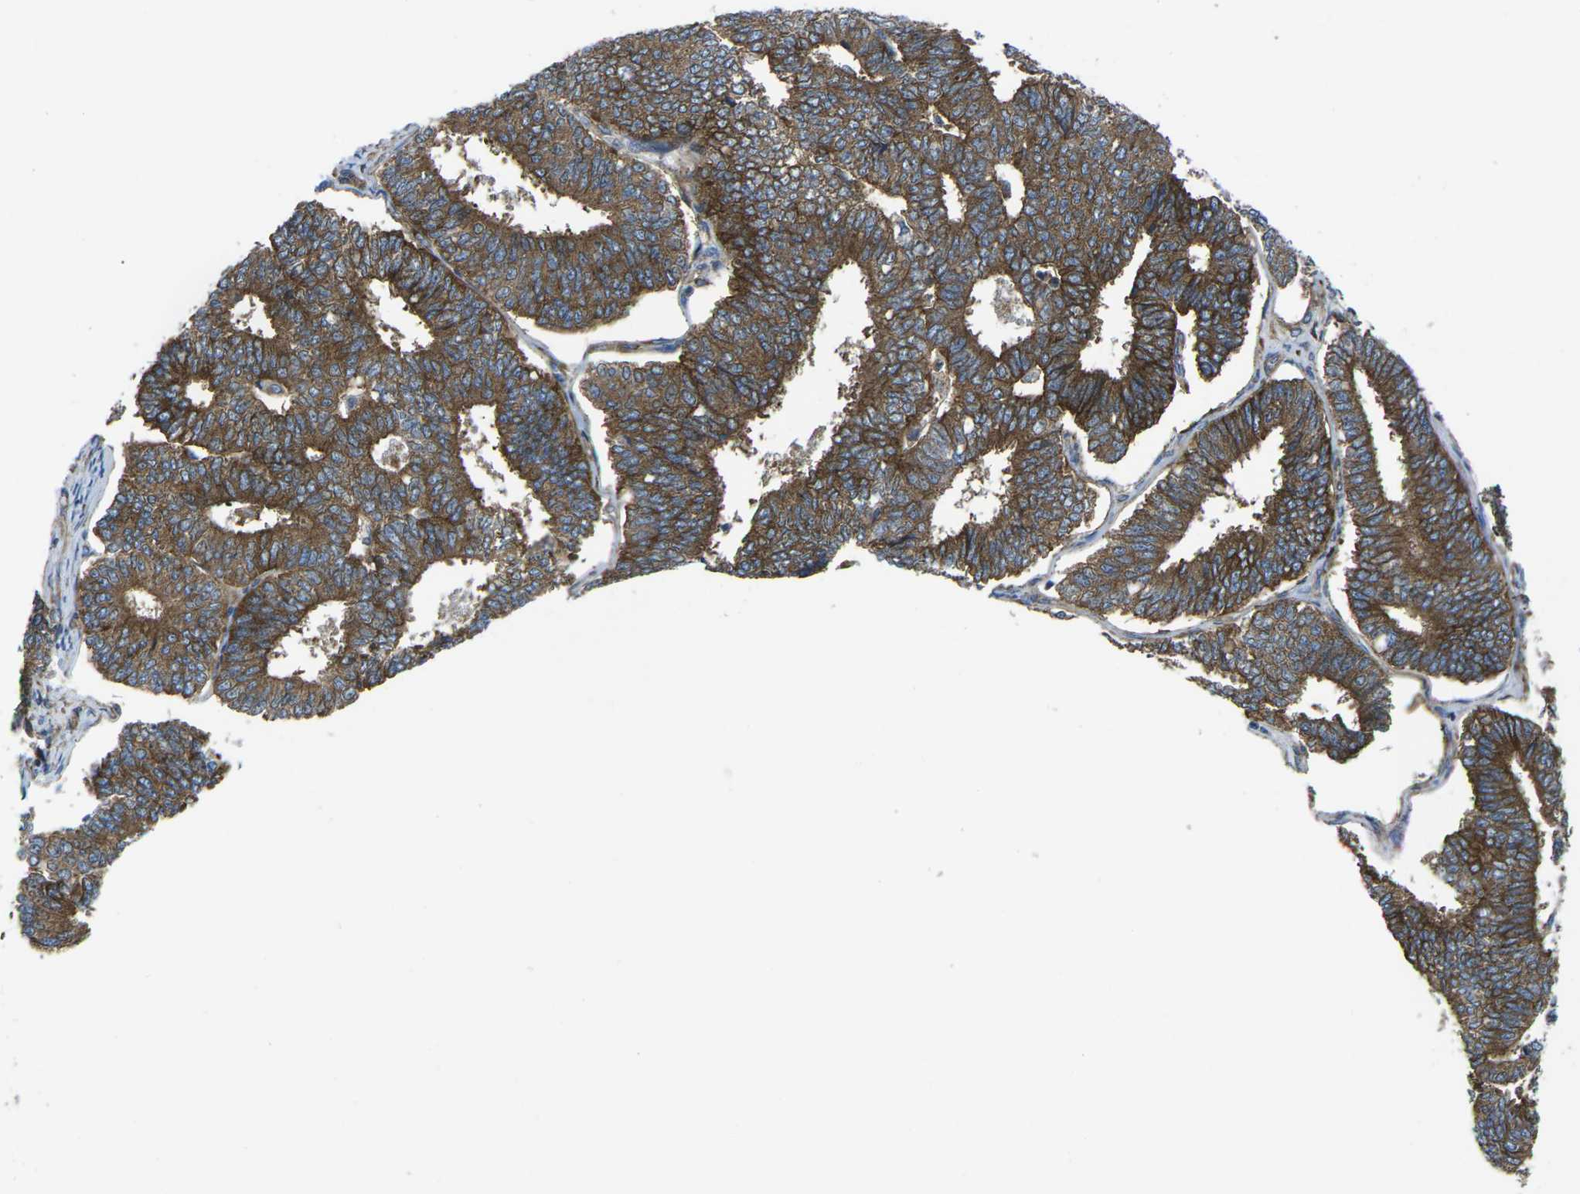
{"staining": {"intensity": "strong", "quantity": ">75%", "location": "cytoplasmic/membranous"}, "tissue": "endometrial cancer", "cell_type": "Tumor cells", "image_type": "cancer", "snomed": [{"axis": "morphology", "description": "Adenocarcinoma, NOS"}, {"axis": "topography", "description": "Endometrium"}], "caption": "Endometrial adenocarcinoma tissue demonstrates strong cytoplasmic/membranous staining in about >75% of tumor cells, visualized by immunohistochemistry.", "gene": "DLG1", "patient": {"sex": "female", "age": 70}}